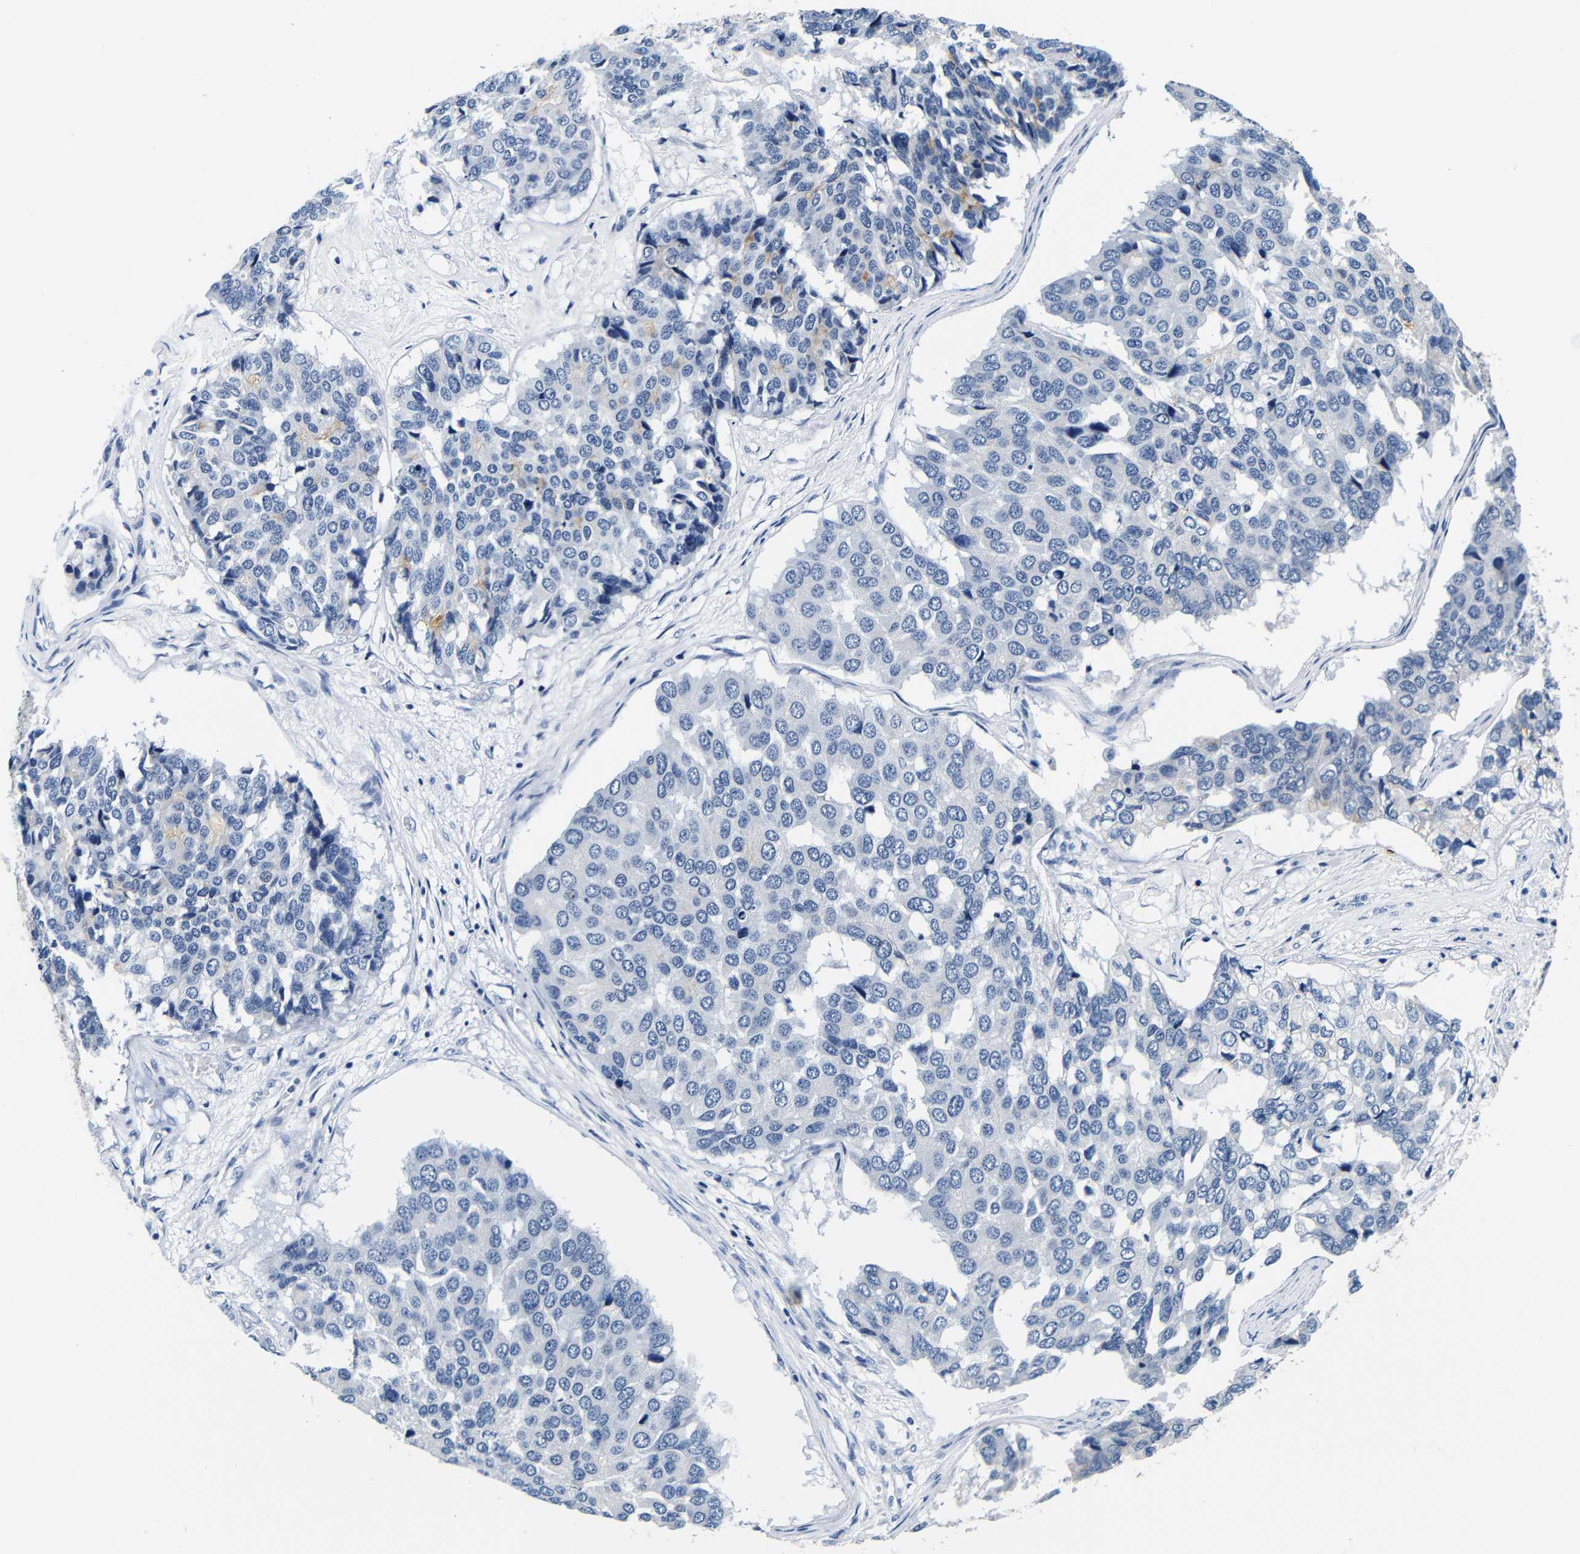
{"staining": {"intensity": "negative", "quantity": "none", "location": "none"}, "tissue": "pancreatic cancer", "cell_type": "Tumor cells", "image_type": "cancer", "snomed": [{"axis": "morphology", "description": "Adenocarcinoma, NOS"}, {"axis": "topography", "description": "Pancreas"}], "caption": "IHC histopathology image of neoplastic tissue: human pancreatic cancer stained with DAB exhibits no significant protein staining in tumor cells. Nuclei are stained in blue.", "gene": "GP1BA", "patient": {"sex": "male", "age": 50}}